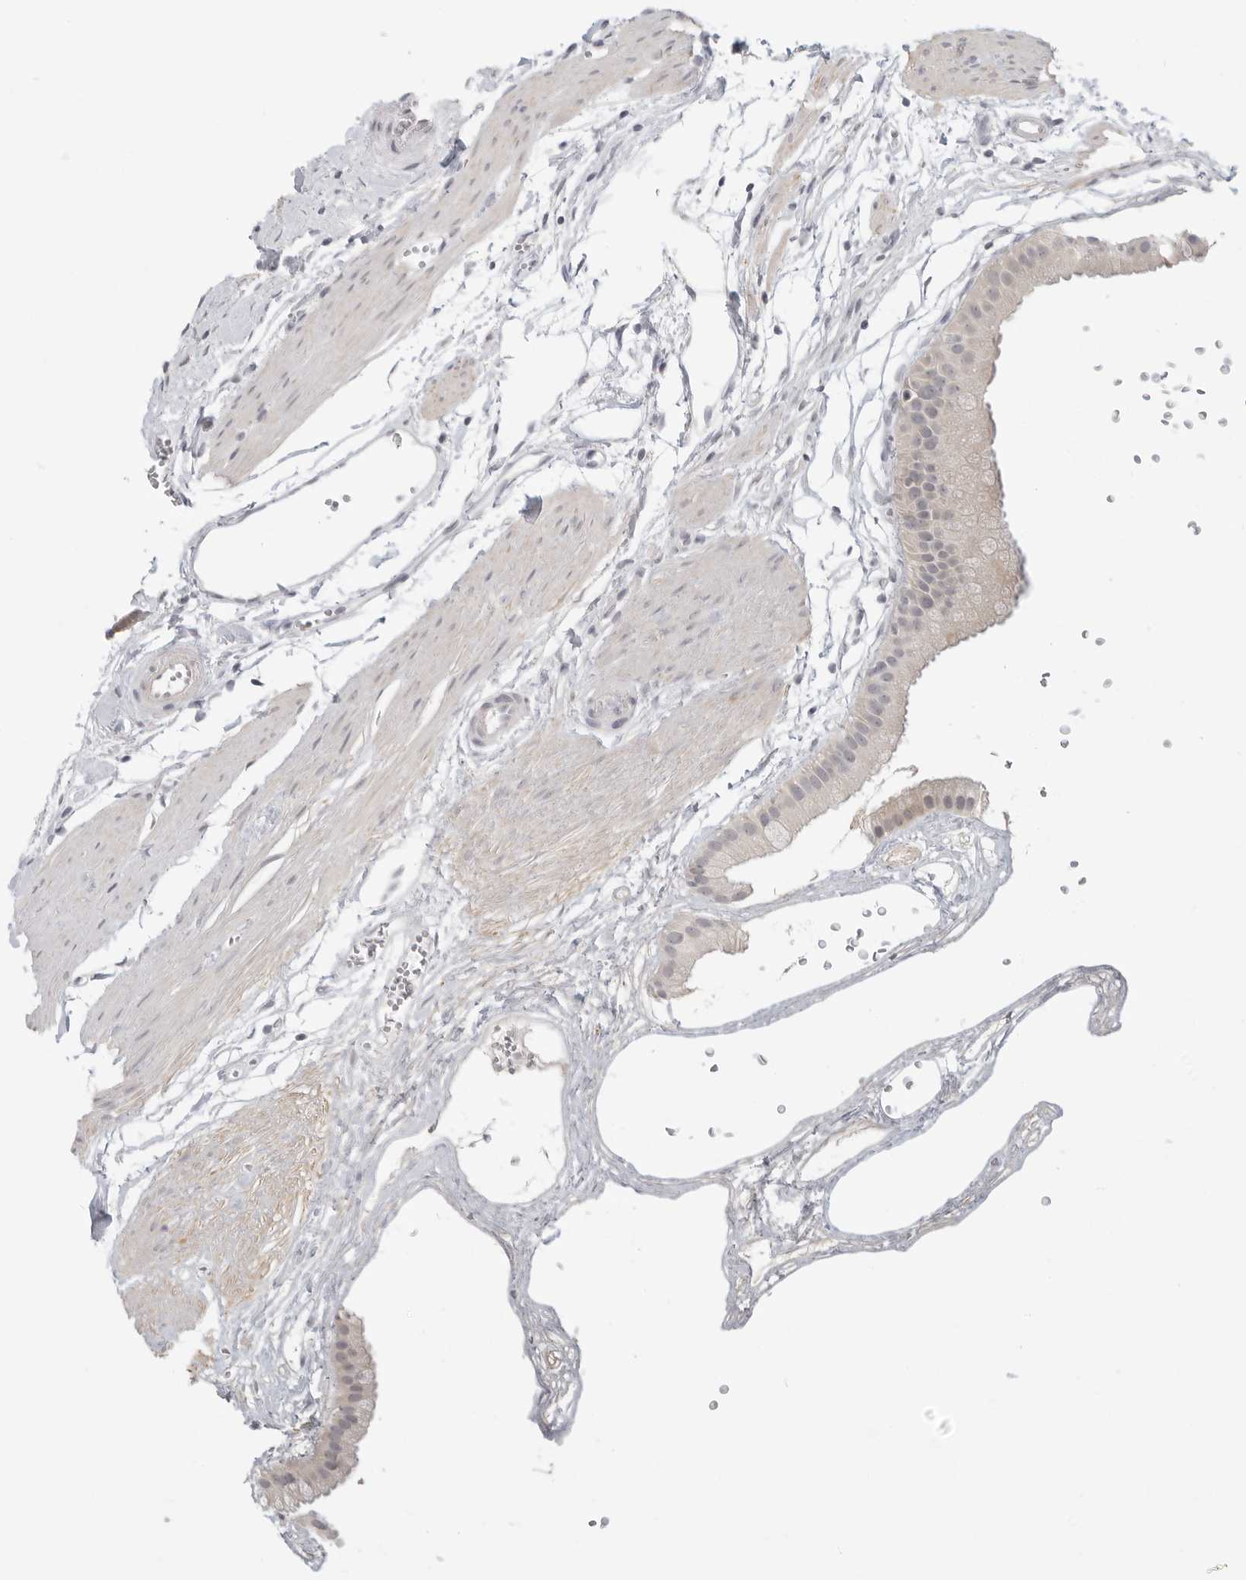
{"staining": {"intensity": "negative", "quantity": "none", "location": "none"}, "tissue": "gallbladder", "cell_type": "Glandular cells", "image_type": "normal", "snomed": [{"axis": "morphology", "description": "Normal tissue, NOS"}, {"axis": "topography", "description": "Gallbladder"}], "caption": "Immunohistochemistry image of normal gallbladder stained for a protein (brown), which reveals no positivity in glandular cells.", "gene": "KLK11", "patient": {"sex": "female", "age": 64}}